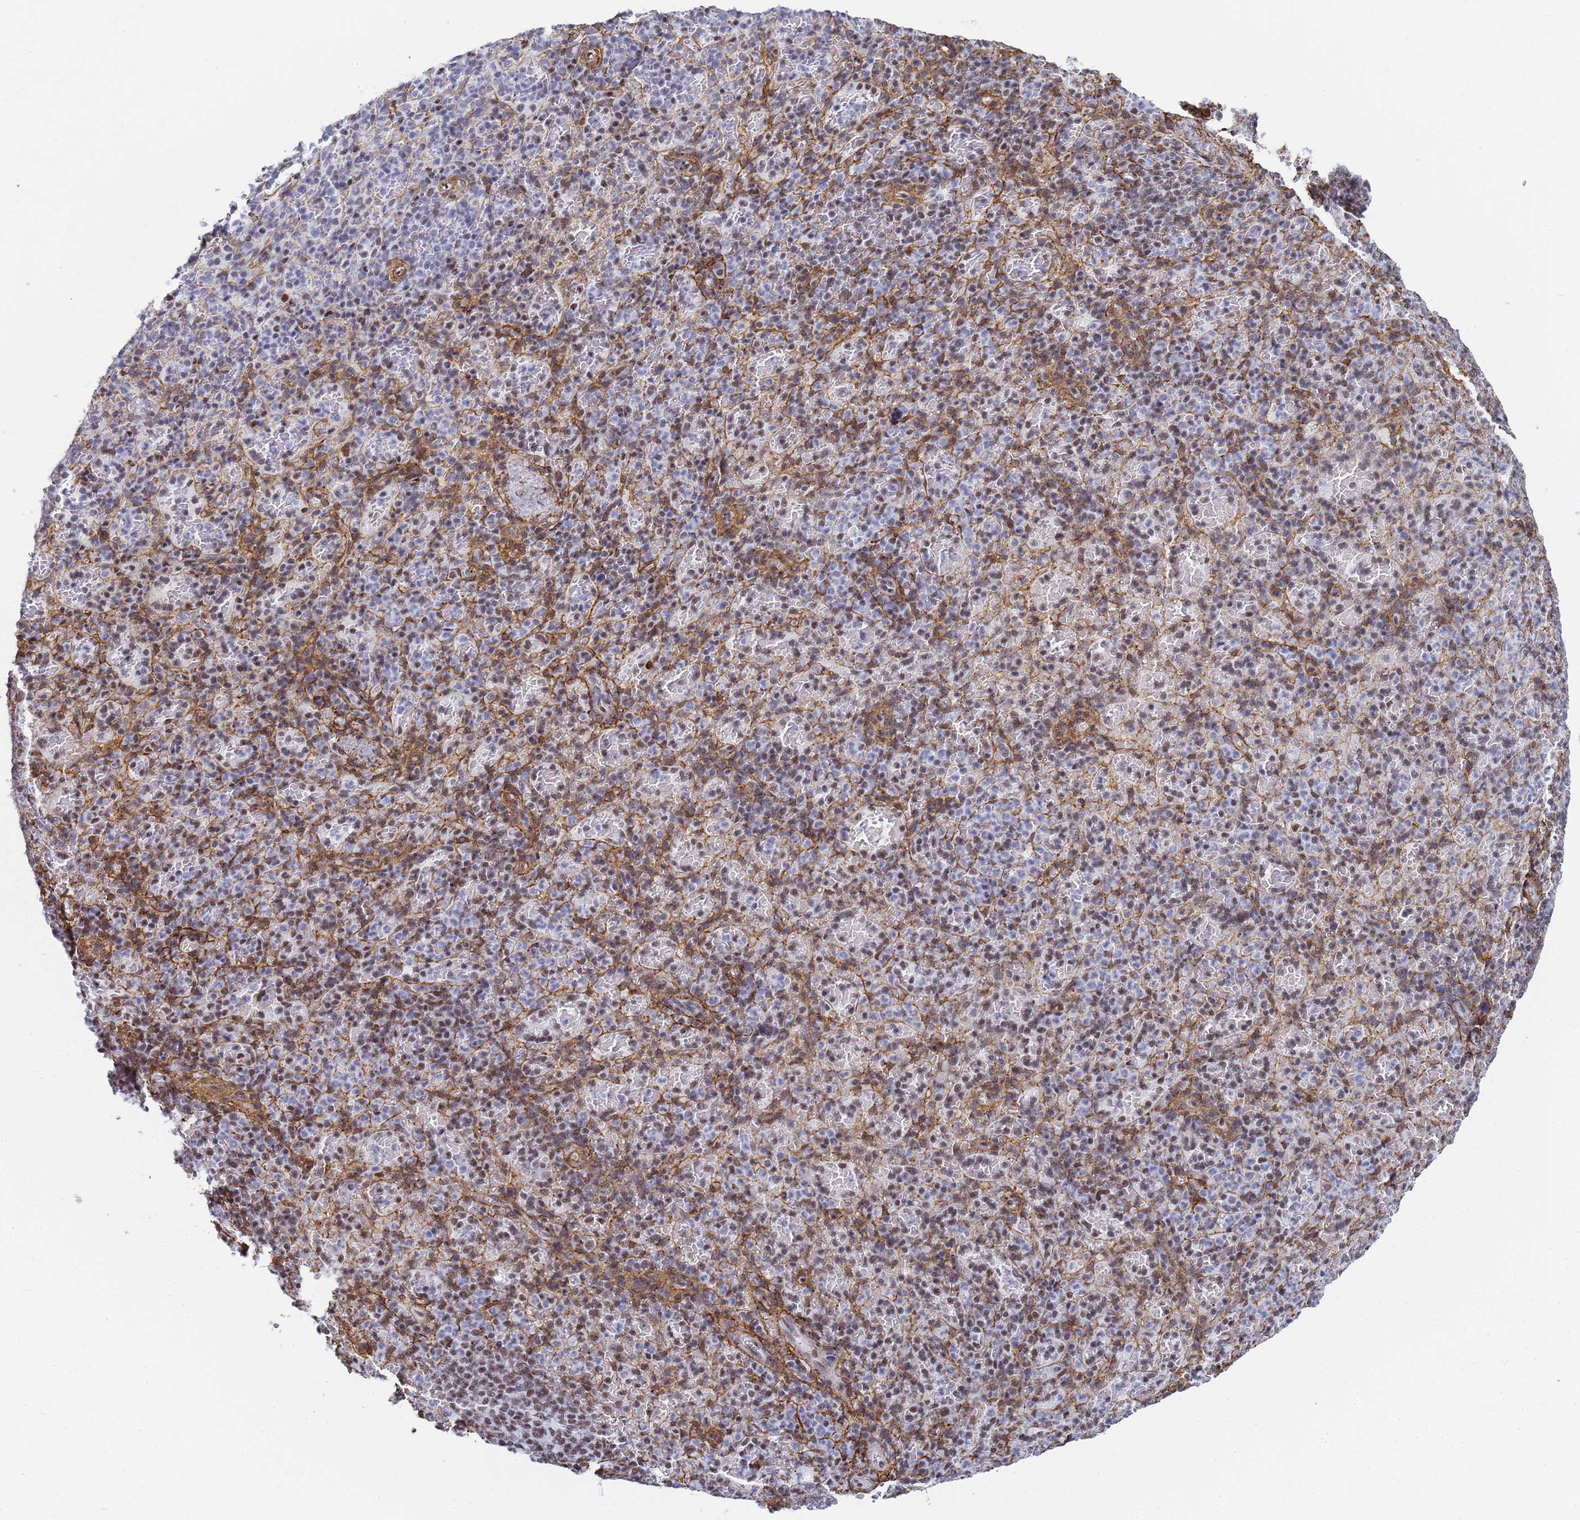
{"staining": {"intensity": "moderate", "quantity": "25%-75%", "location": "nuclear"}, "tissue": "spleen", "cell_type": "Cells in red pulp", "image_type": "normal", "snomed": [{"axis": "morphology", "description": "Normal tissue, NOS"}, {"axis": "topography", "description": "Spleen"}], "caption": "Normal spleen was stained to show a protein in brown. There is medium levels of moderate nuclear expression in approximately 25%-75% of cells in red pulp.", "gene": "PRRT4", "patient": {"sex": "female", "age": 74}}